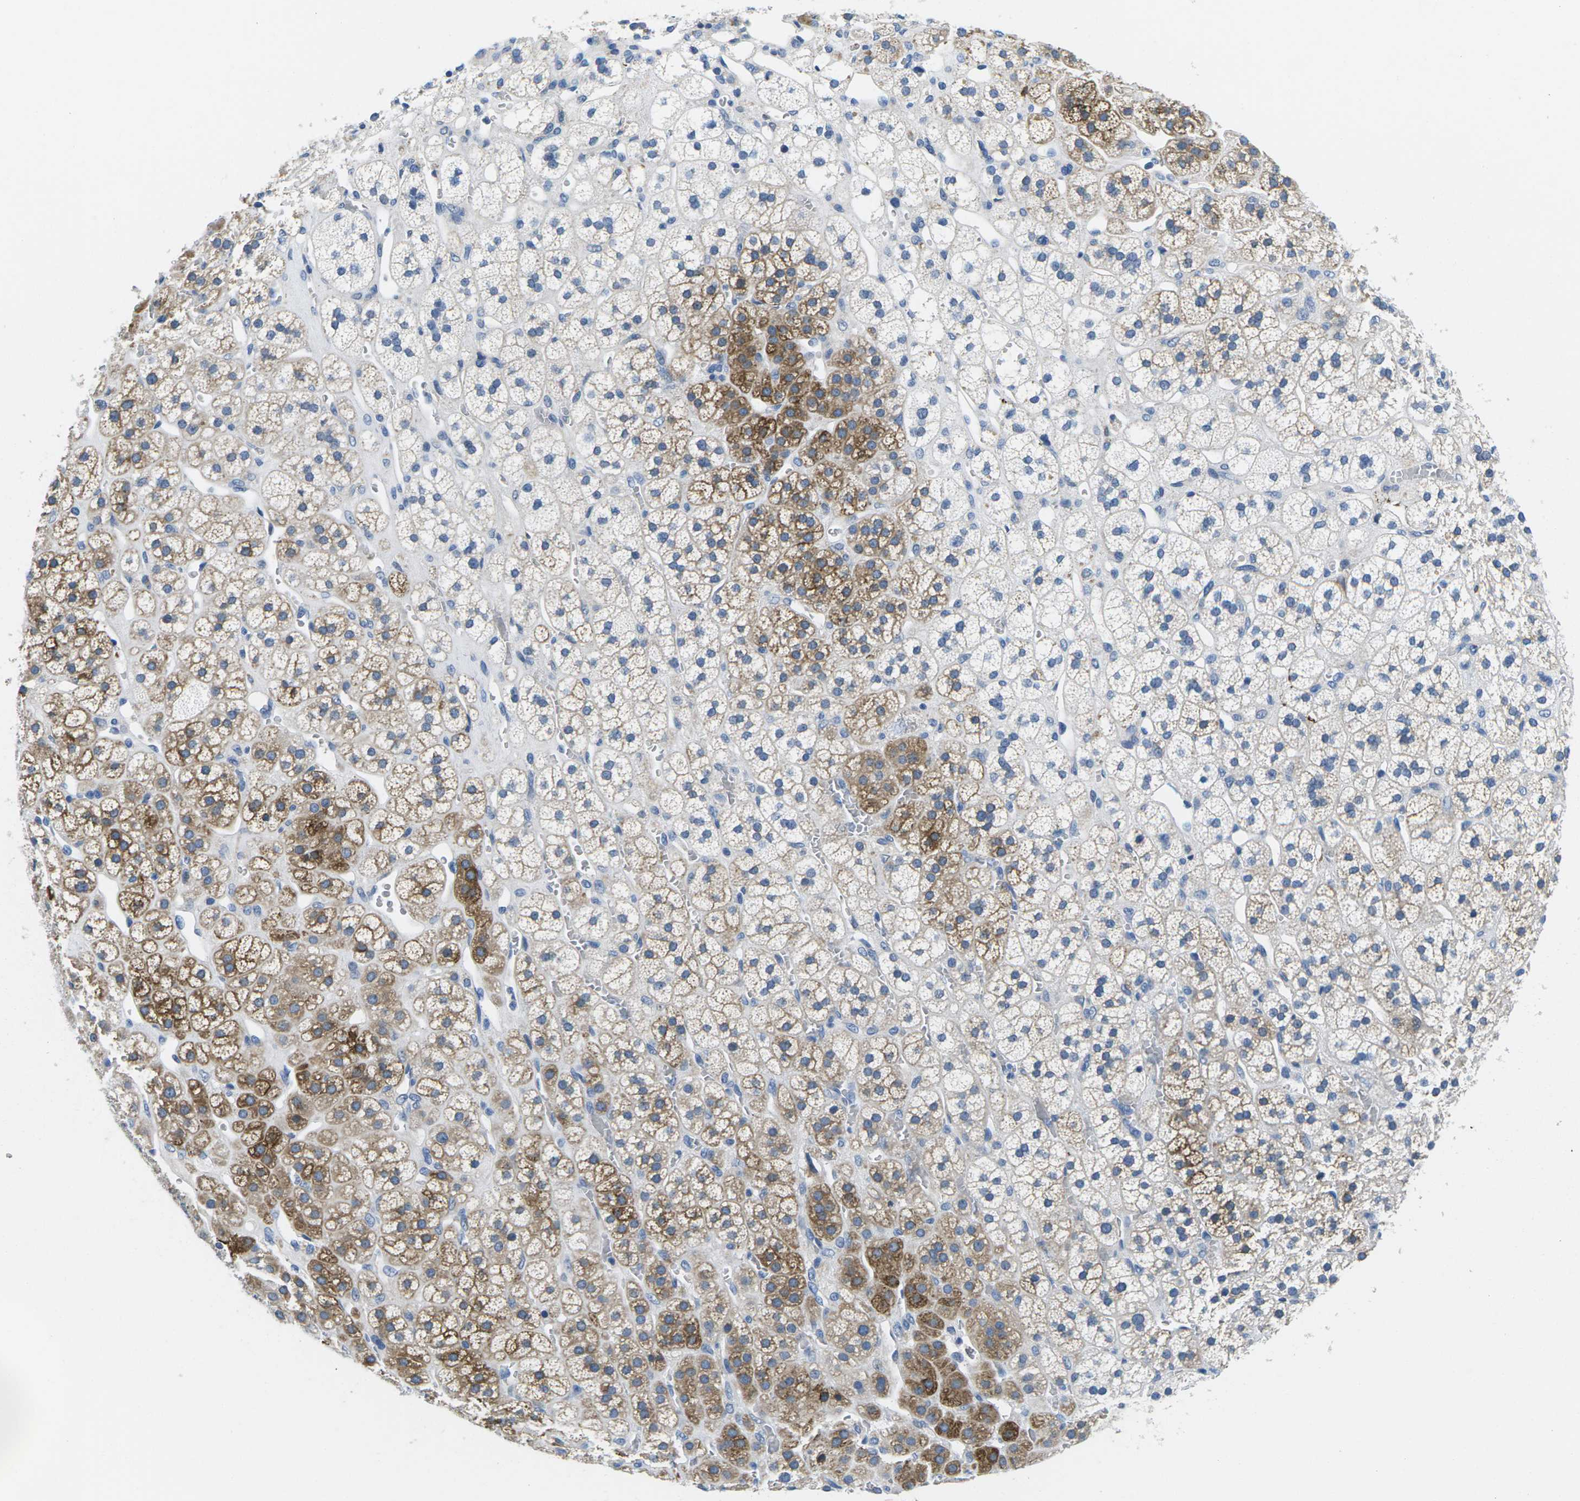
{"staining": {"intensity": "moderate", "quantity": "25%-75%", "location": "cytoplasmic/membranous"}, "tissue": "adrenal gland", "cell_type": "Glandular cells", "image_type": "normal", "snomed": [{"axis": "morphology", "description": "Normal tissue, NOS"}, {"axis": "topography", "description": "Adrenal gland"}], "caption": "About 25%-75% of glandular cells in normal adrenal gland reveal moderate cytoplasmic/membranous protein expression as visualized by brown immunohistochemical staining.", "gene": "TSPAN2", "patient": {"sex": "male", "age": 56}}